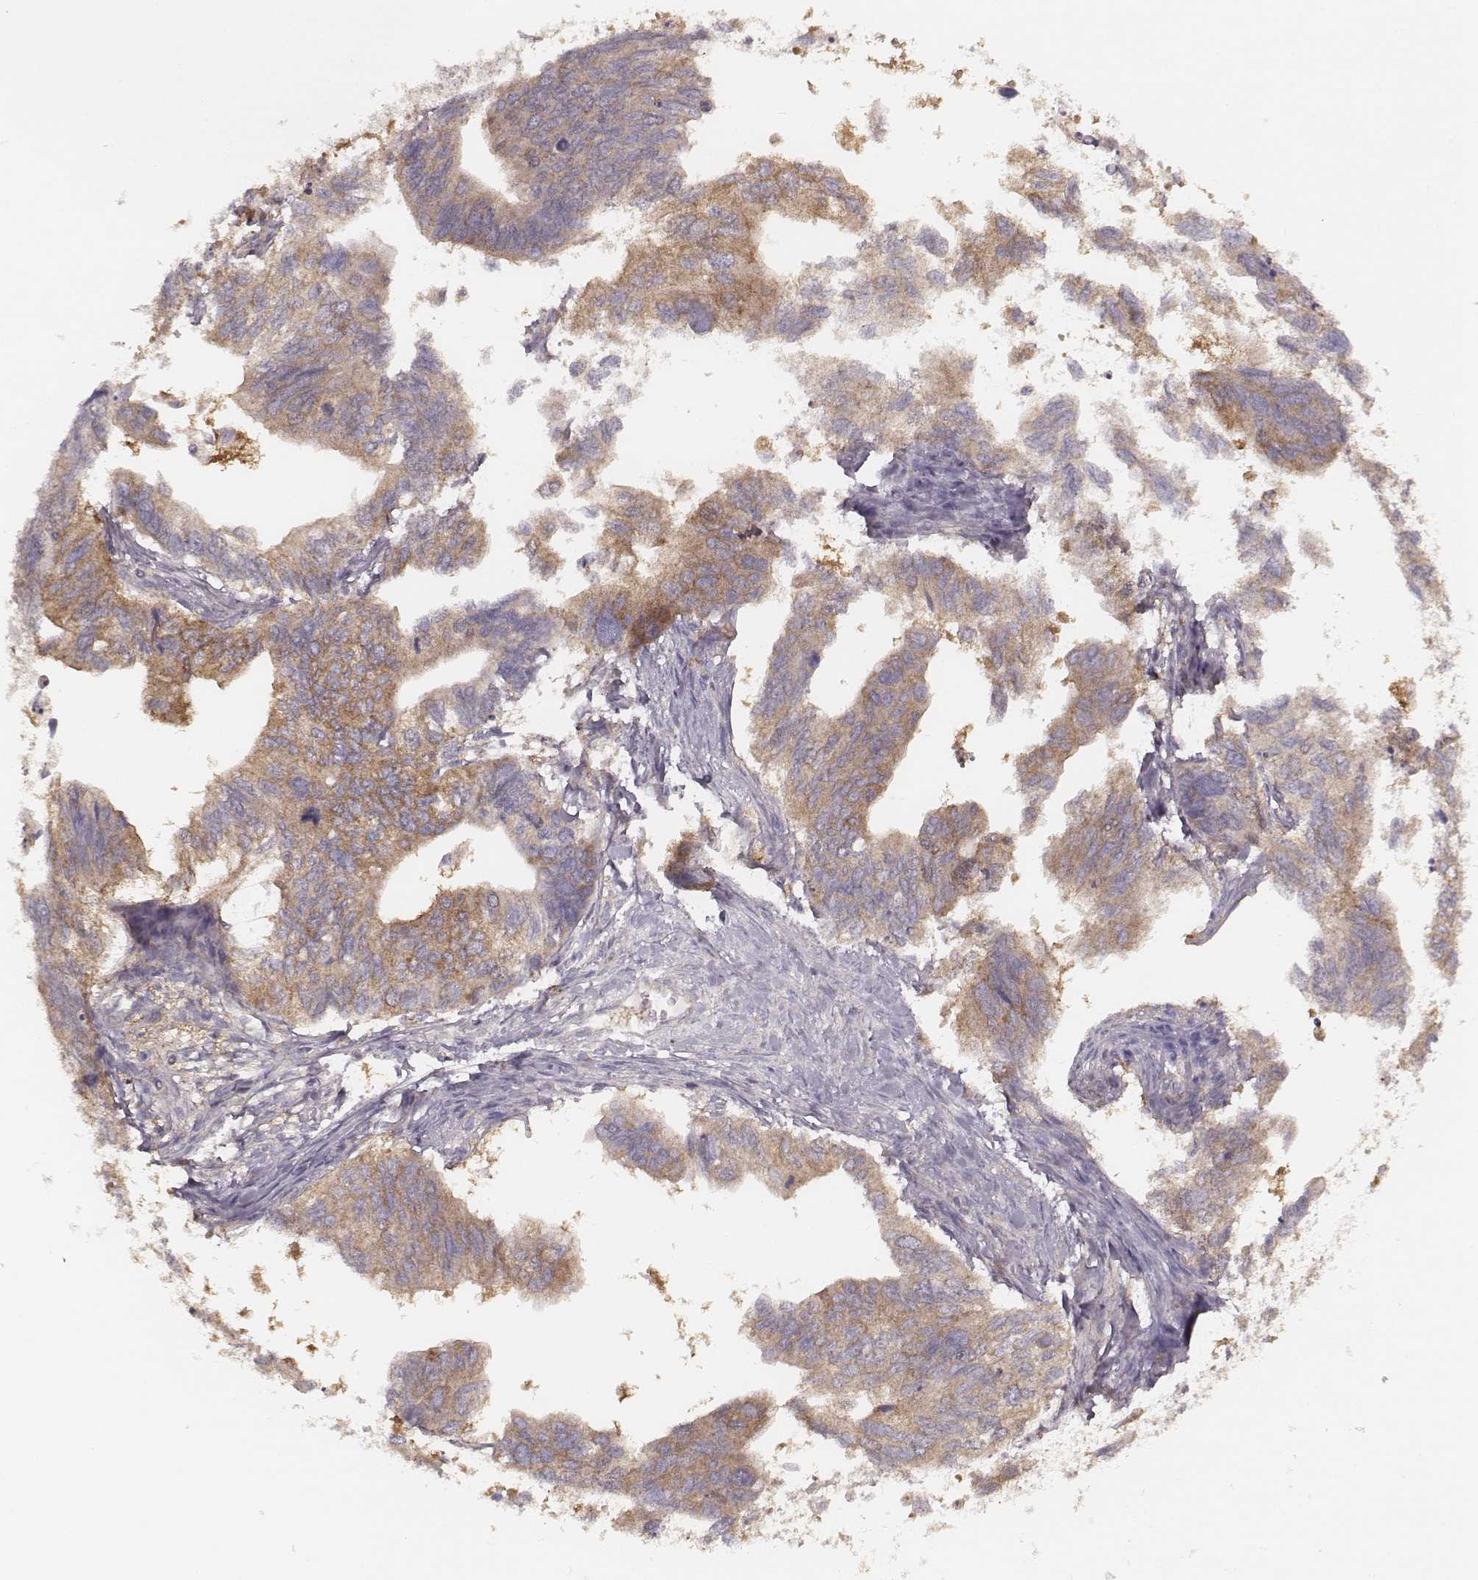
{"staining": {"intensity": "moderate", "quantity": ">75%", "location": "cytoplasmic/membranous"}, "tissue": "ovarian cancer", "cell_type": "Tumor cells", "image_type": "cancer", "snomed": [{"axis": "morphology", "description": "Cystadenocarcinoma, mucinous, NOS"}, {"axis": "topography", "description": "Ovary"}], "caption": "High-power microscopy captured an IHC histopathology image of ovarian cancer, revealing moderate cytoplasmic/membranous positivity in about >75% of tumor cells.", "gene": "CARS1", "patient": {"sex": "female", "age": 76}}